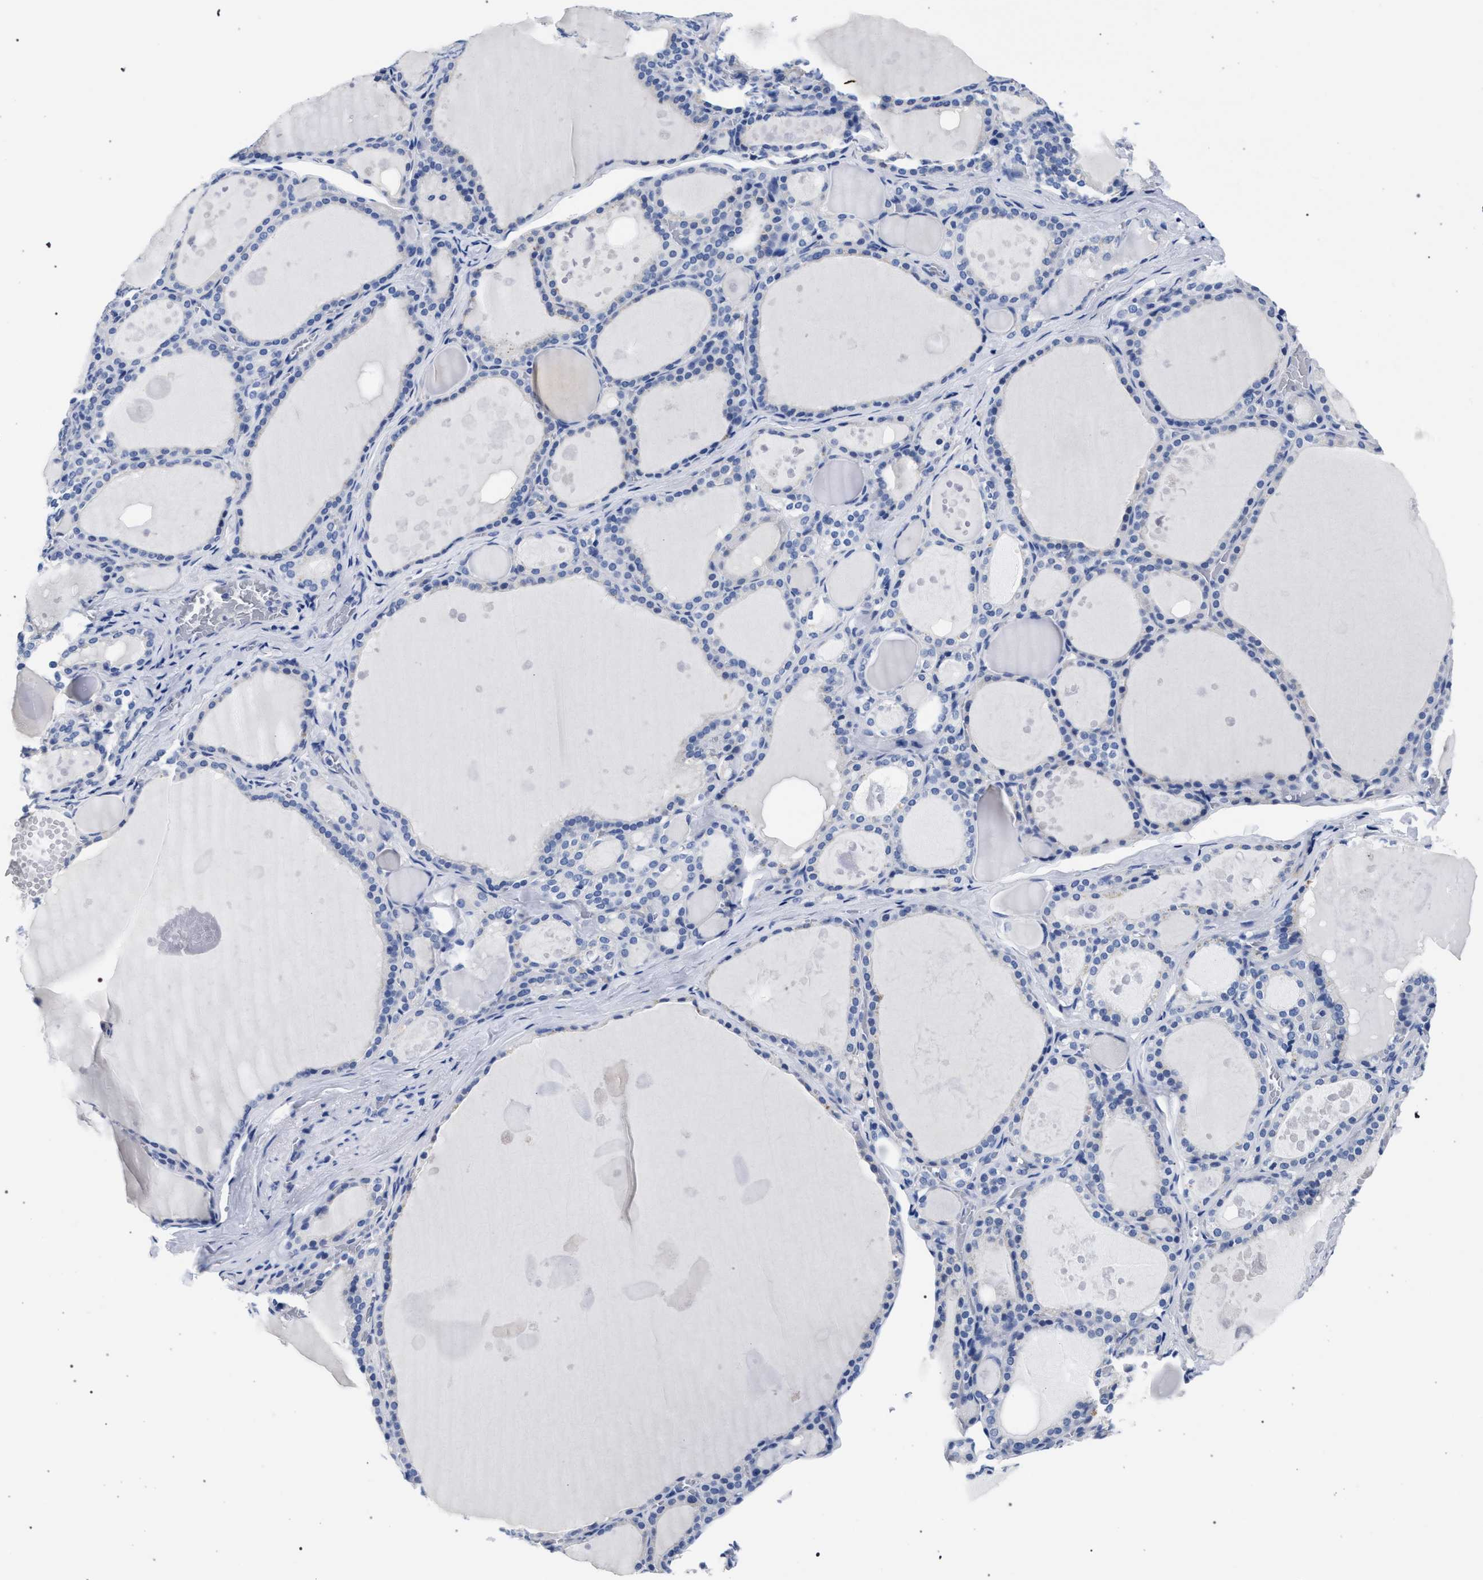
{"staining": {"intensity": "negative", "quantity": "none", "location": "none"}, "tissue": "thyroid gland", "cell_type": "Glandular cells", "image_type": "normal", "snomed": [{"axis": "morphology", "description": "Normal tissue, NOS"}, {"axis": "topography", "description": "Thyroid gland"}], "caption": "Protein analysis of benign thyroid gland displays no significant staining in glandular cells.", "gene": "AKAP4", "patient": {"sex": "male", "age": 56}}